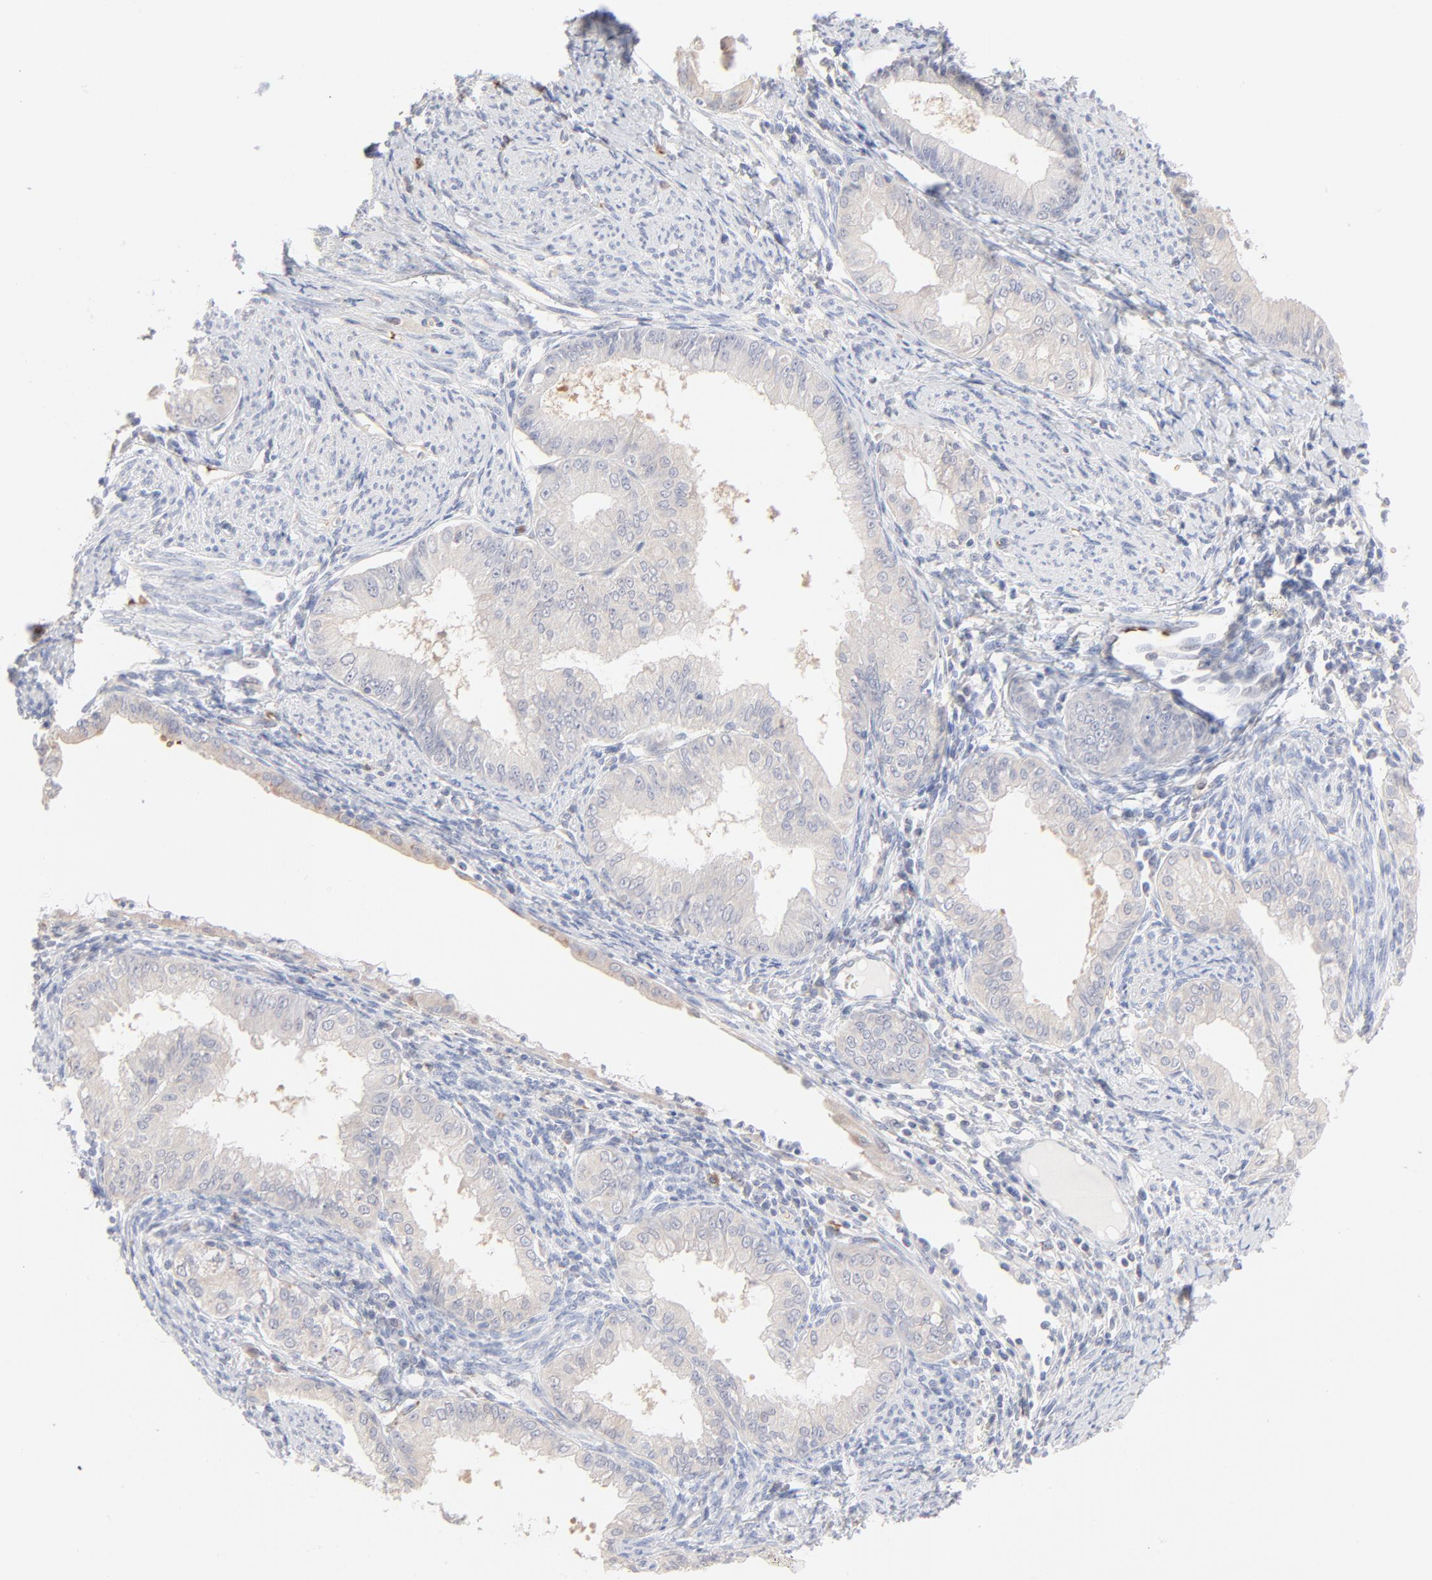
{"staining": {"intensity": "negative", "quantity": "none", "location": "none"}, "tissue": "endometrial cancer", "cell_type": "Tumor cells", "image_type": "cancer", "snomed": [{"axis": "morphology", "description": "Adenocarcinoma, NOS"}, {"axis": "topography", "description": "Endometrium"}], "caption": "A micrograph of human endometrial cancer (adenocarcinoma) is negative for staining in tumor cells. (Stains: DAB (3,3'-diaminobenzidine) immunohistochemistry (IHC) with hematoxylin counter stain, Microscopy: brightfield microscopy at high magnification).", "gene": "SPTB", "patient": {"sex": "female", "age": 76}}